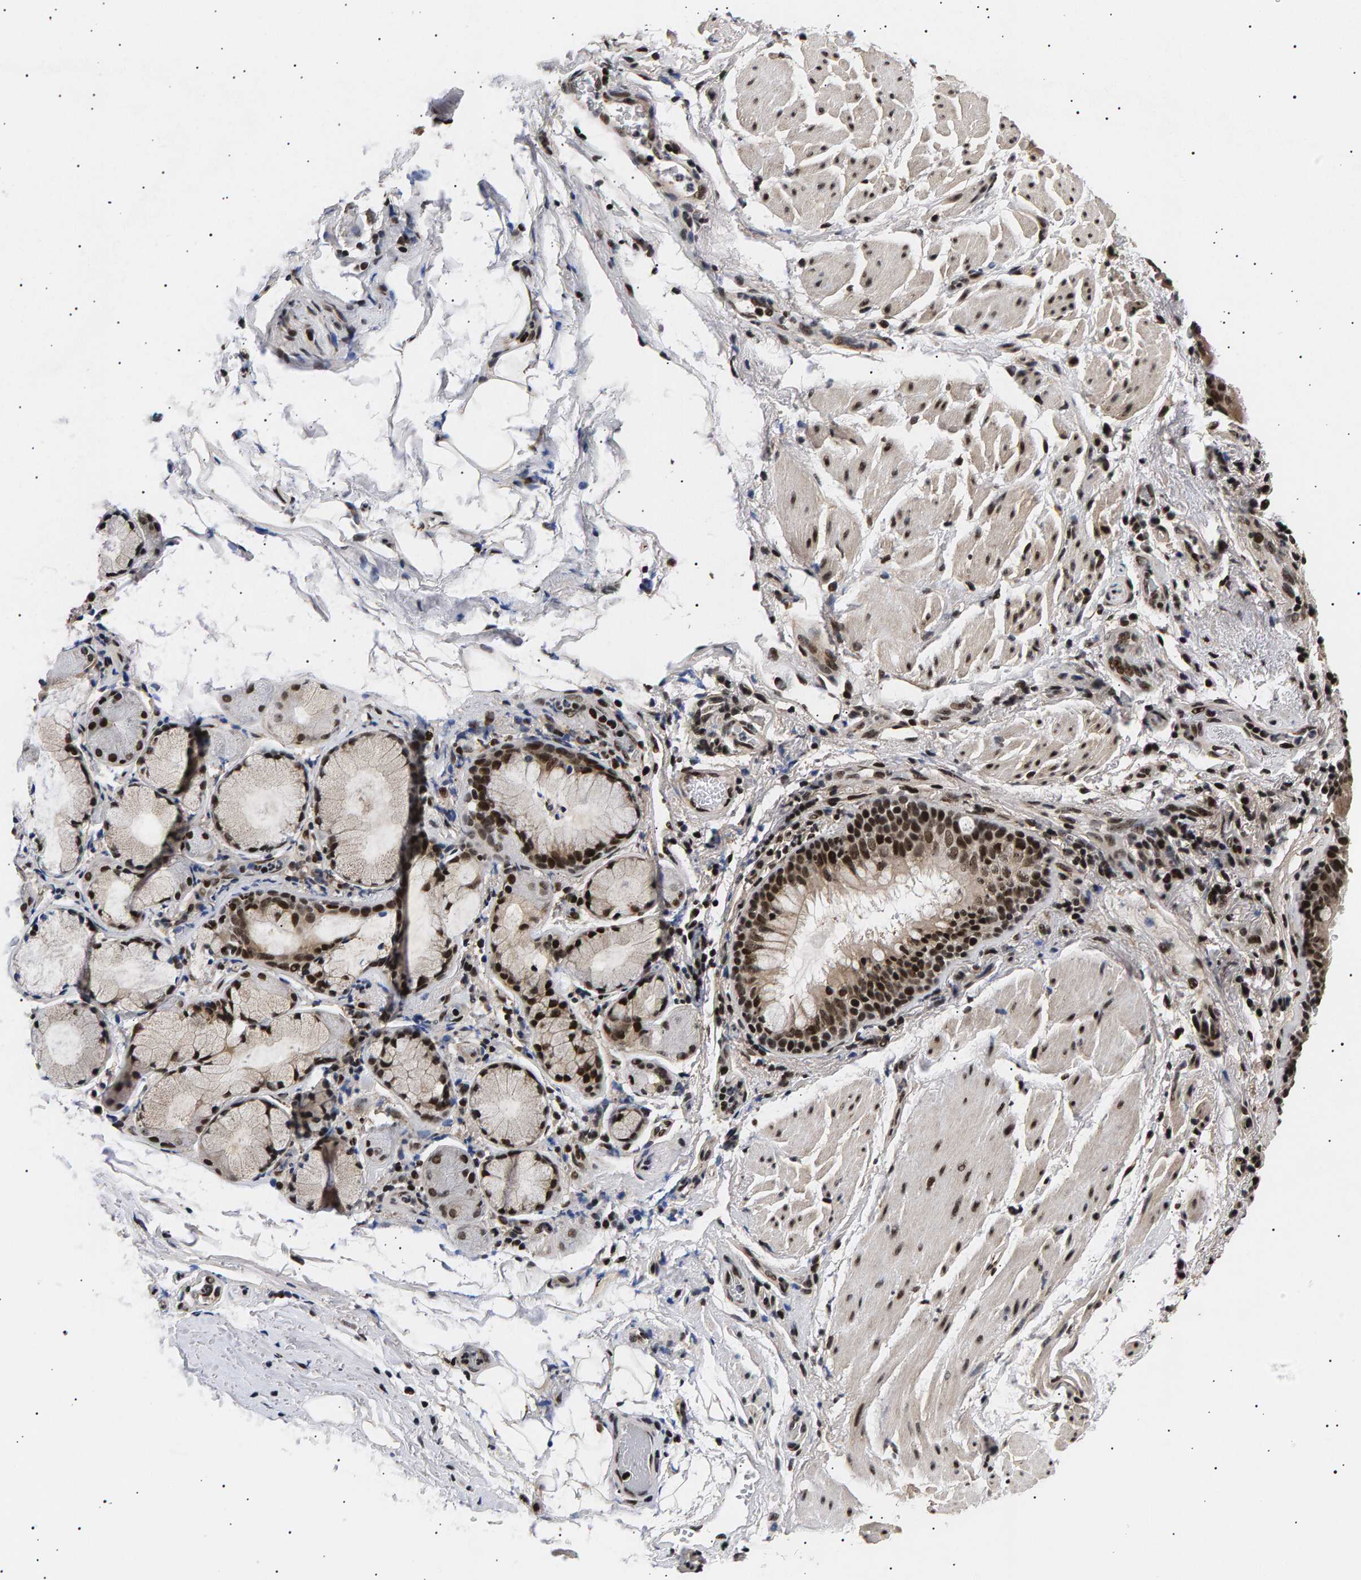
{"staining": {"intensity": "strong", "quantity": ">75%", "location": "nuclear"}, "tissue": "bronchus", "cell_type": "Respiratory epithelial cells", "image_type": "normal", "snomed": [{"axis": "morphology", "description": "Normal tissue, NOS"}, {"axis": "morphology", "description": "Inflammation, NOS"}, {"axis": "topography", "description": "Cartilage tissue"}, {"axis": "topography", "description": "Bronchus"}], "caption": "Bronchus stained with a brown dye demonstrates strong nuclear positive staining in about >75% of respiratory epithelial cells.", "gene": "ANKRD40", "patient": {"sex": "male", "age": 77}}